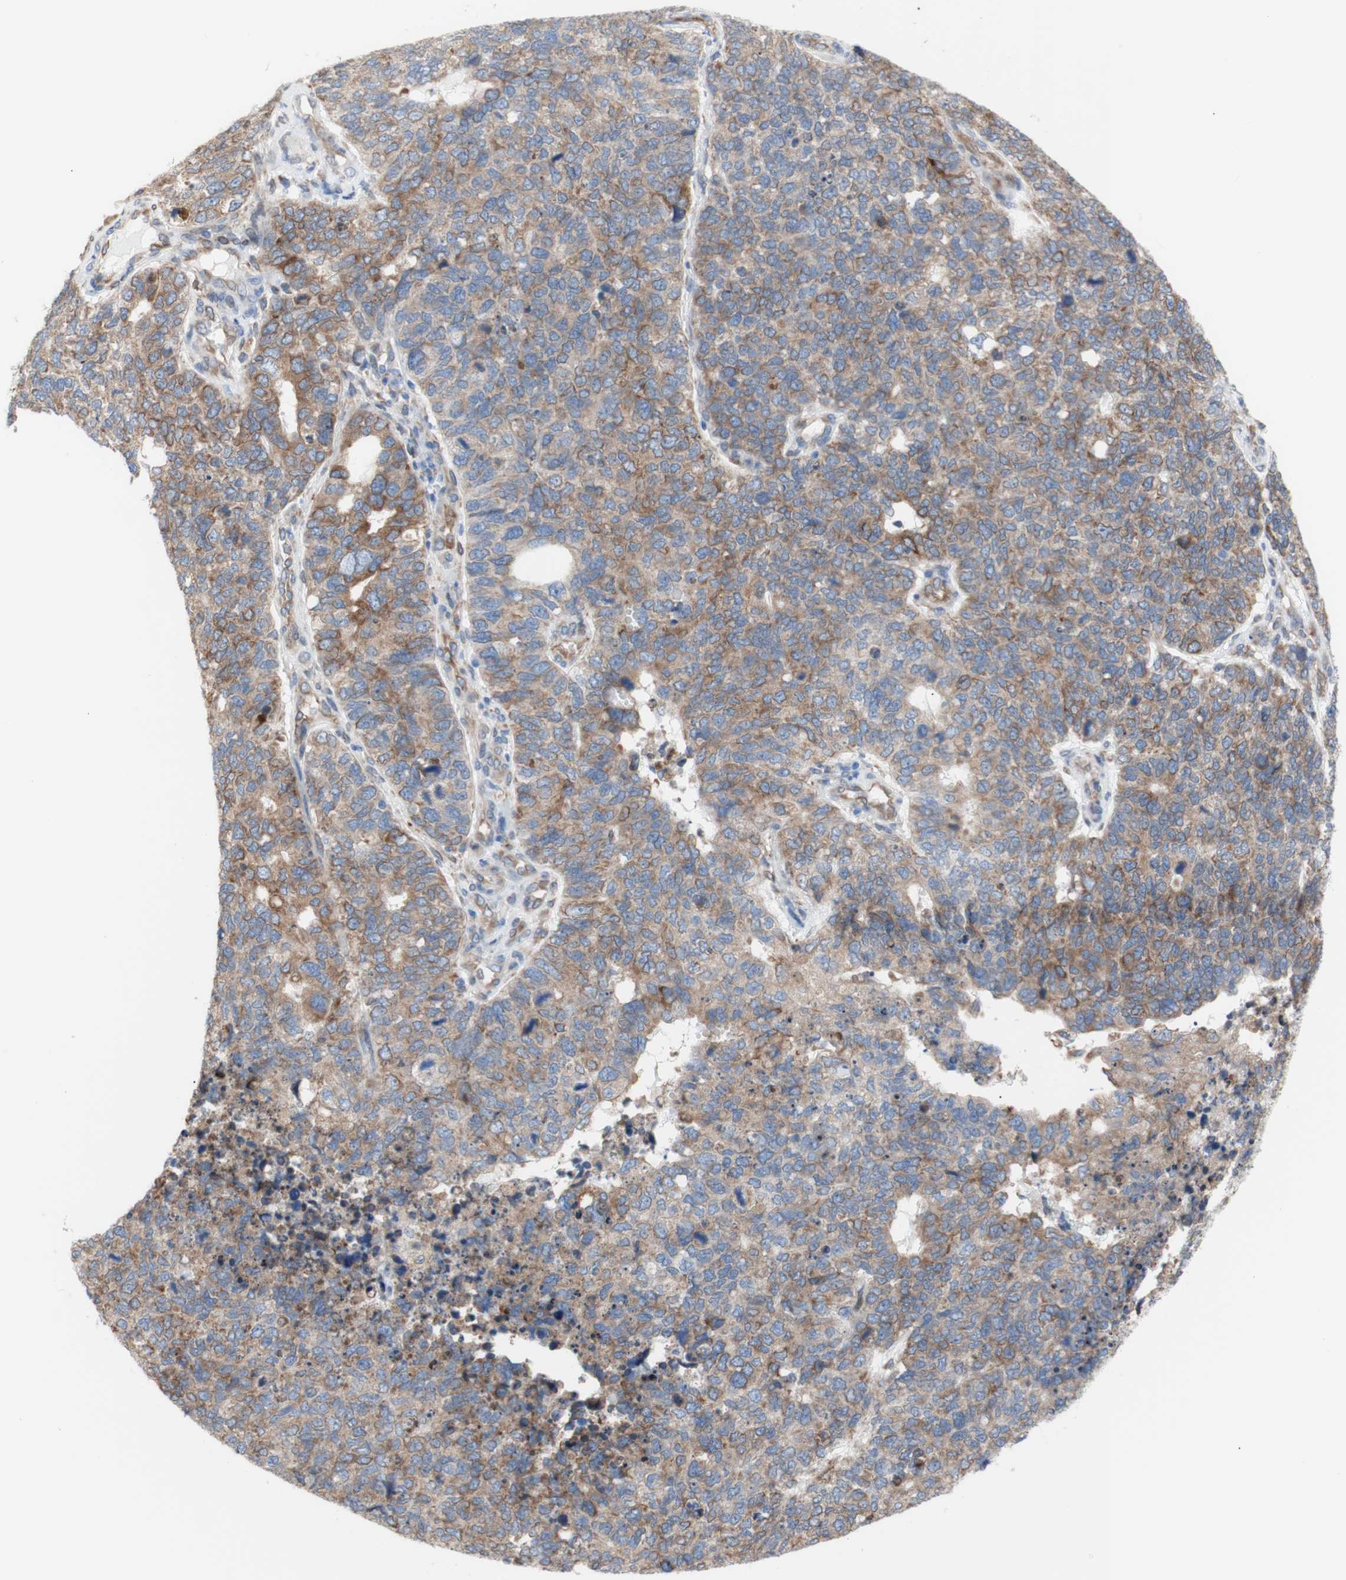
{"staining": {"intensity": "moderate", "quantity": ">75%", "location": "cytoplasmic/membranous"}, "tissue": "cervical cancer", "cell_type": "Tumor cells", "image_type": "cancer", "snomed": [{"axis": "morphology", "description": "Squamous cell carcinoma, NOS"}, {"axis": "topography", "description": "Cervix"}], "caption": "This histopathology image displays immunohistochemistry (IHC) staining of human squamous cell carcinoma (cervical), with medium moderate cytoplasmic/membranous positivity in about >75% of tumor cells.", "gene": "ERLIN1", "patient": {"sex": "female", "age": 63}}